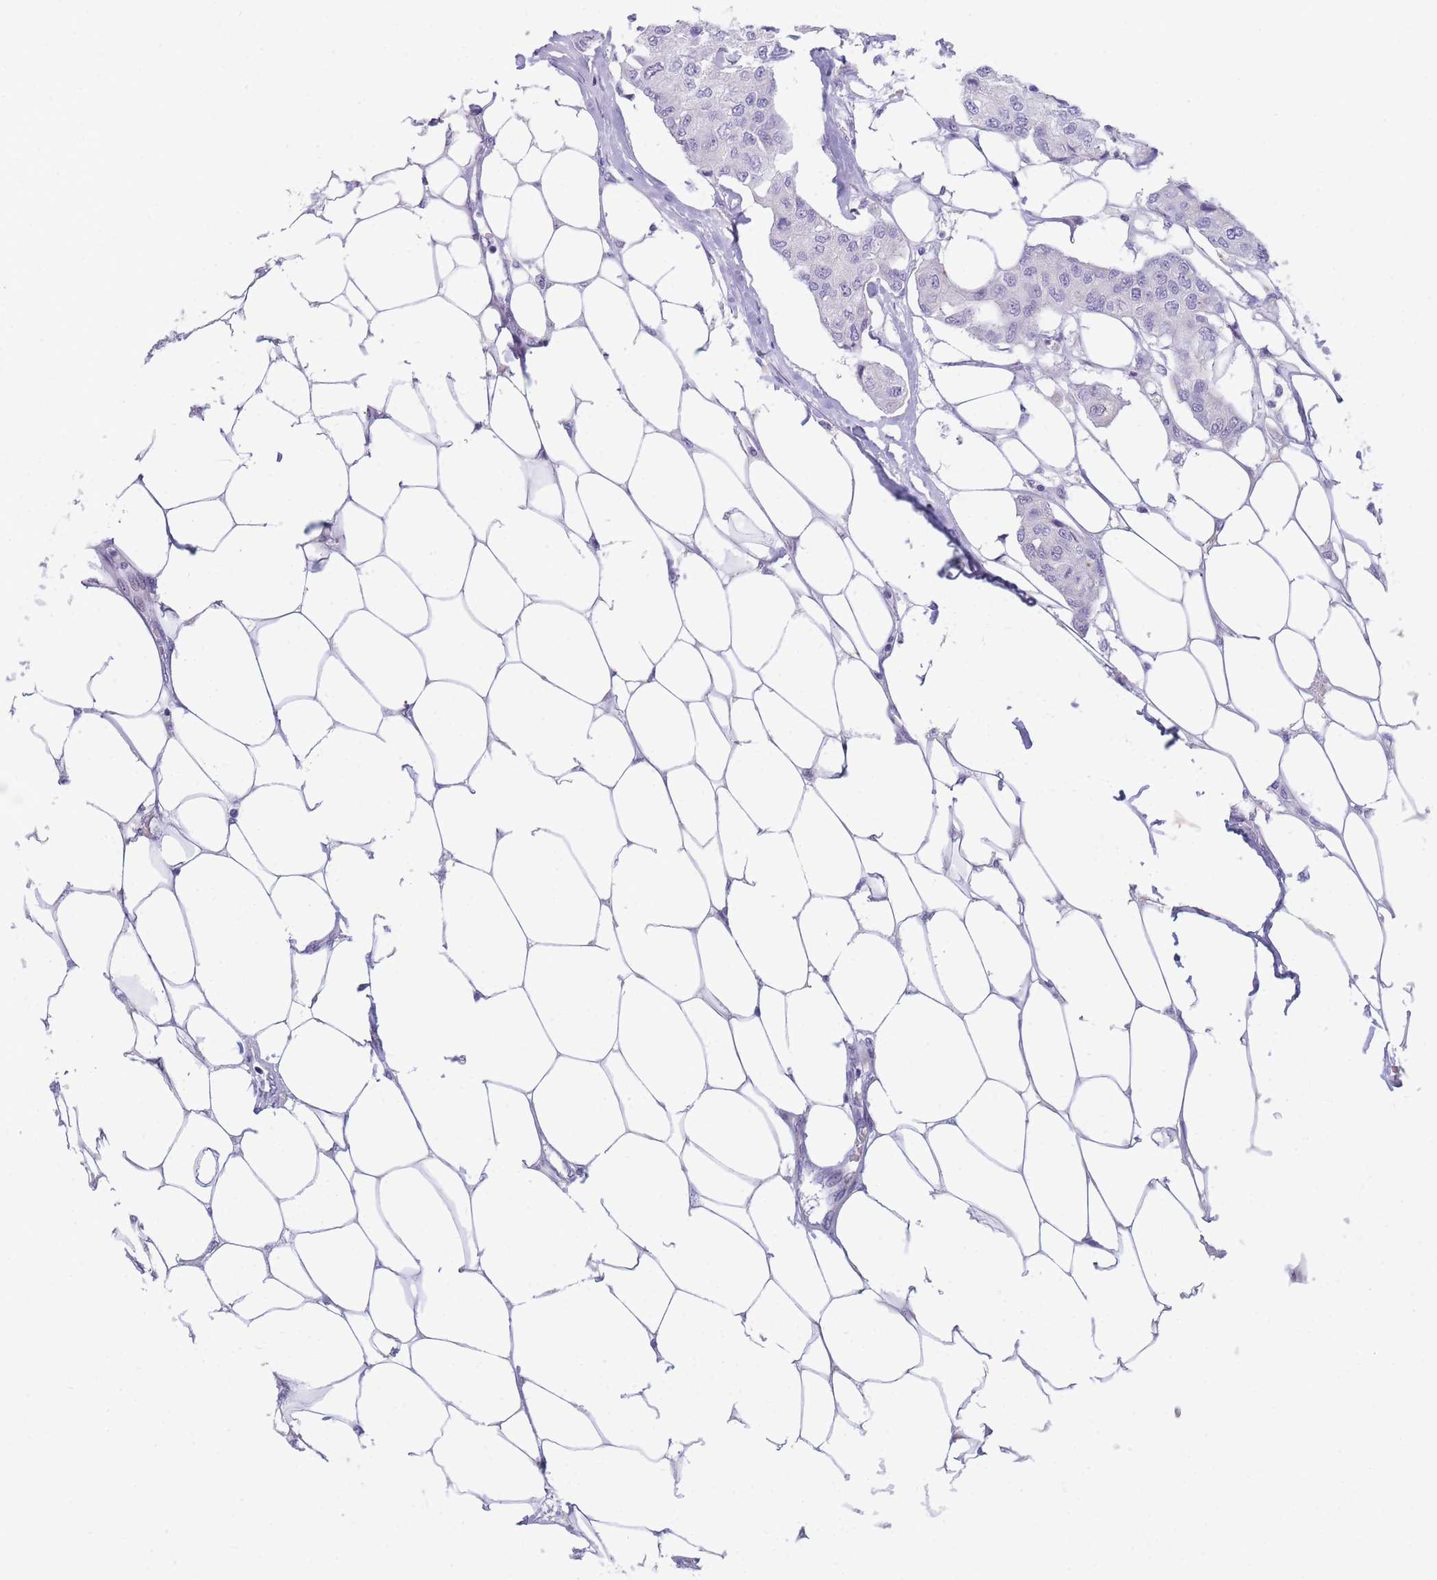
{"staining": {"intensity": "negative", "quantity": "none", "location": "none"}, "tissue": "breast cancer", "cell_type": "Tumor cells", "image_type": "cancer", "snomed": [{"axis": "morphology", "description": "Duct carcinoma"}, {"axis": "topography", "description": "Breast"}, {"axis": "topography", "description": "Lymph node"}], "caption": "Immunohistochemistry of intraductal carcinoma (breast) displays no expression in tumor cells.", "gene": "DDX49", "patient": {"sex": "female", "age": 80}}